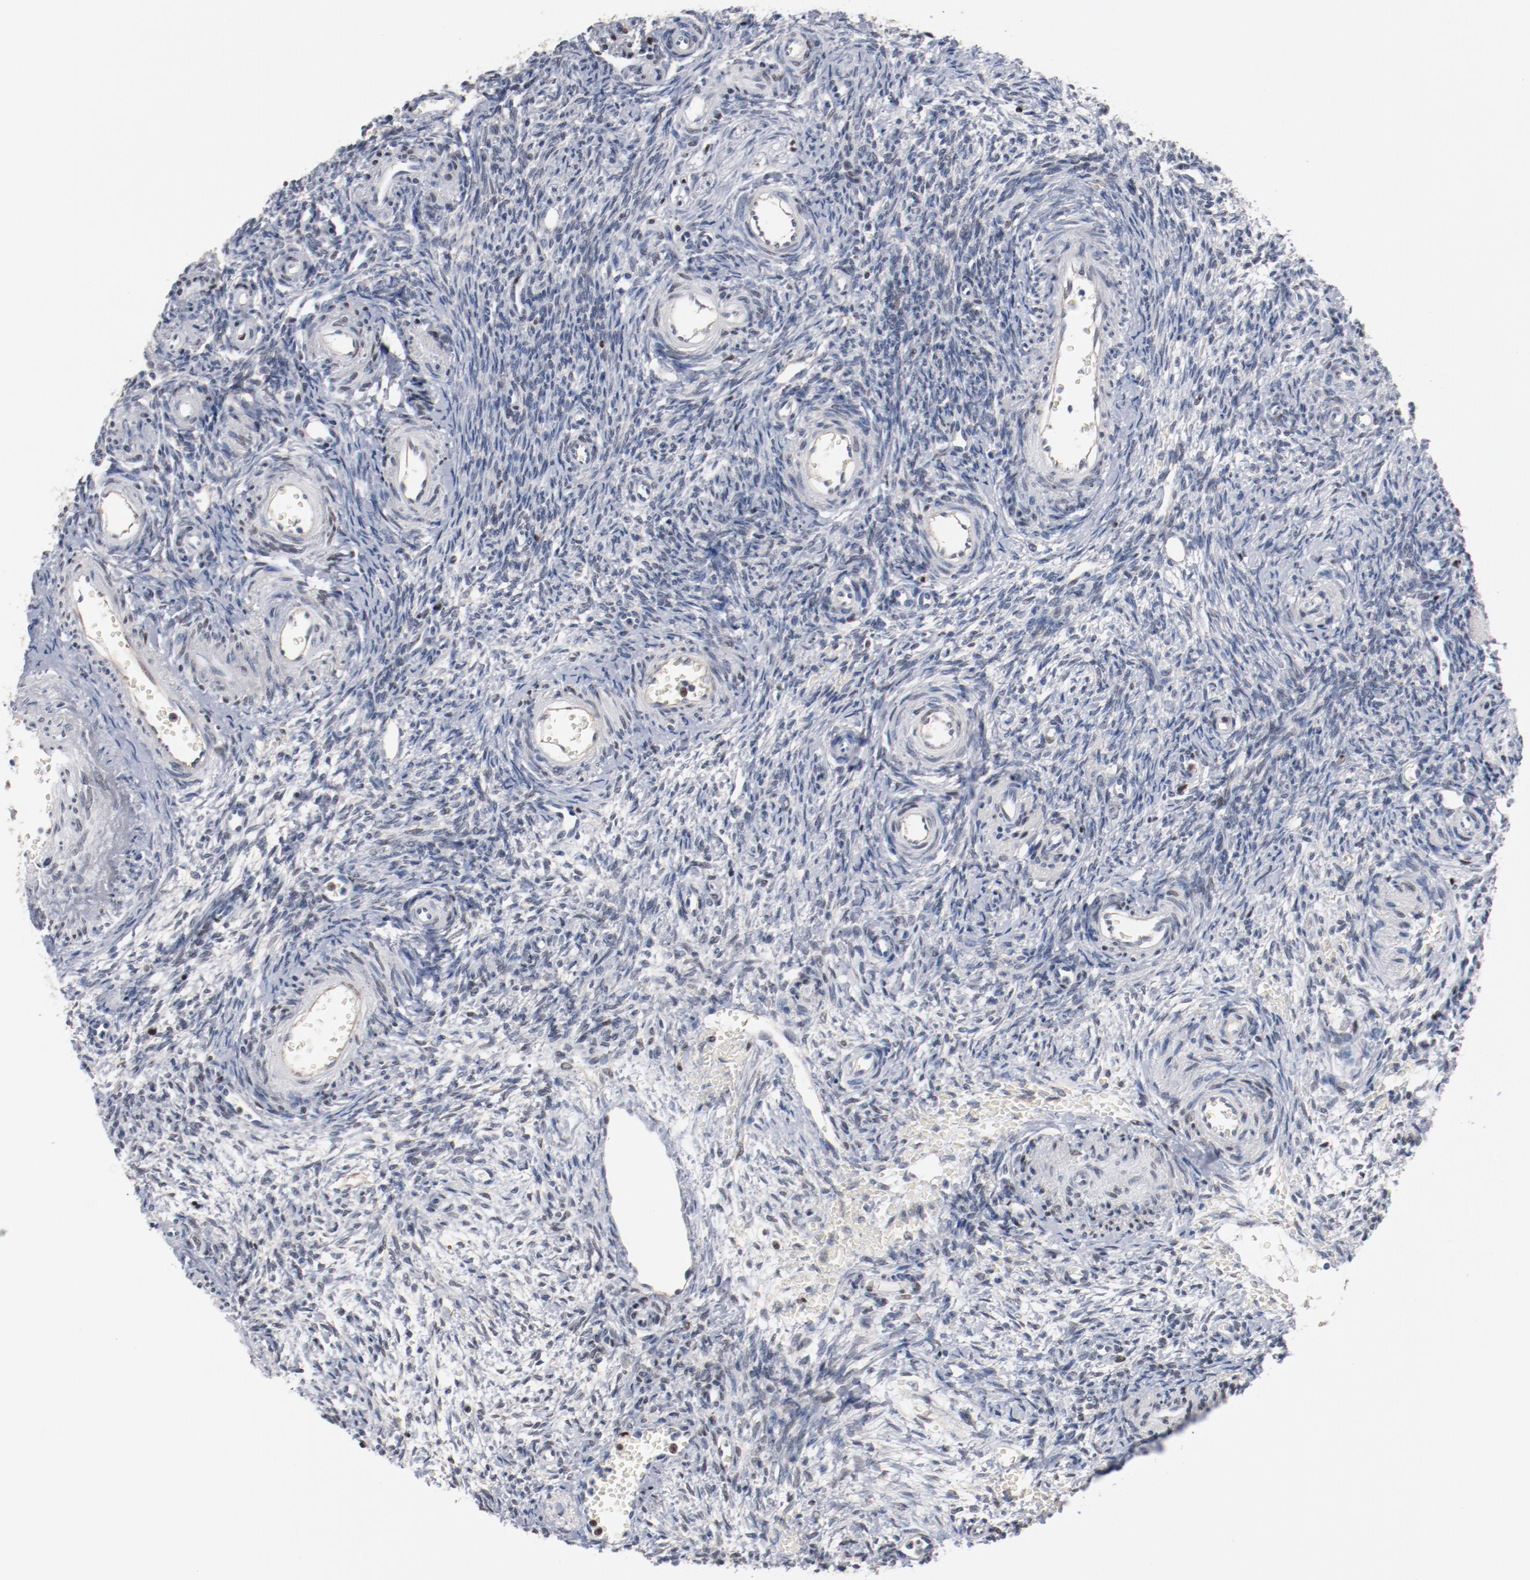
{"staining": {"intensity": "negative", "quantity": "none", "location": "none"}, "tissue": "ovary", "cell_type": "Follicle cells", "image_type": "normal", "snomed": [{"axis": "morphology", "description": "Normal tissue, NOS"}, {"axis": "topography", "description": "Ovary"}], "caption": "Immunohistochemistry (IHC) of unremarkable human ovary displays no staining in follicle cells.", "gene": "ZEB2", "patient": {"sex": "female", "age": 39}}